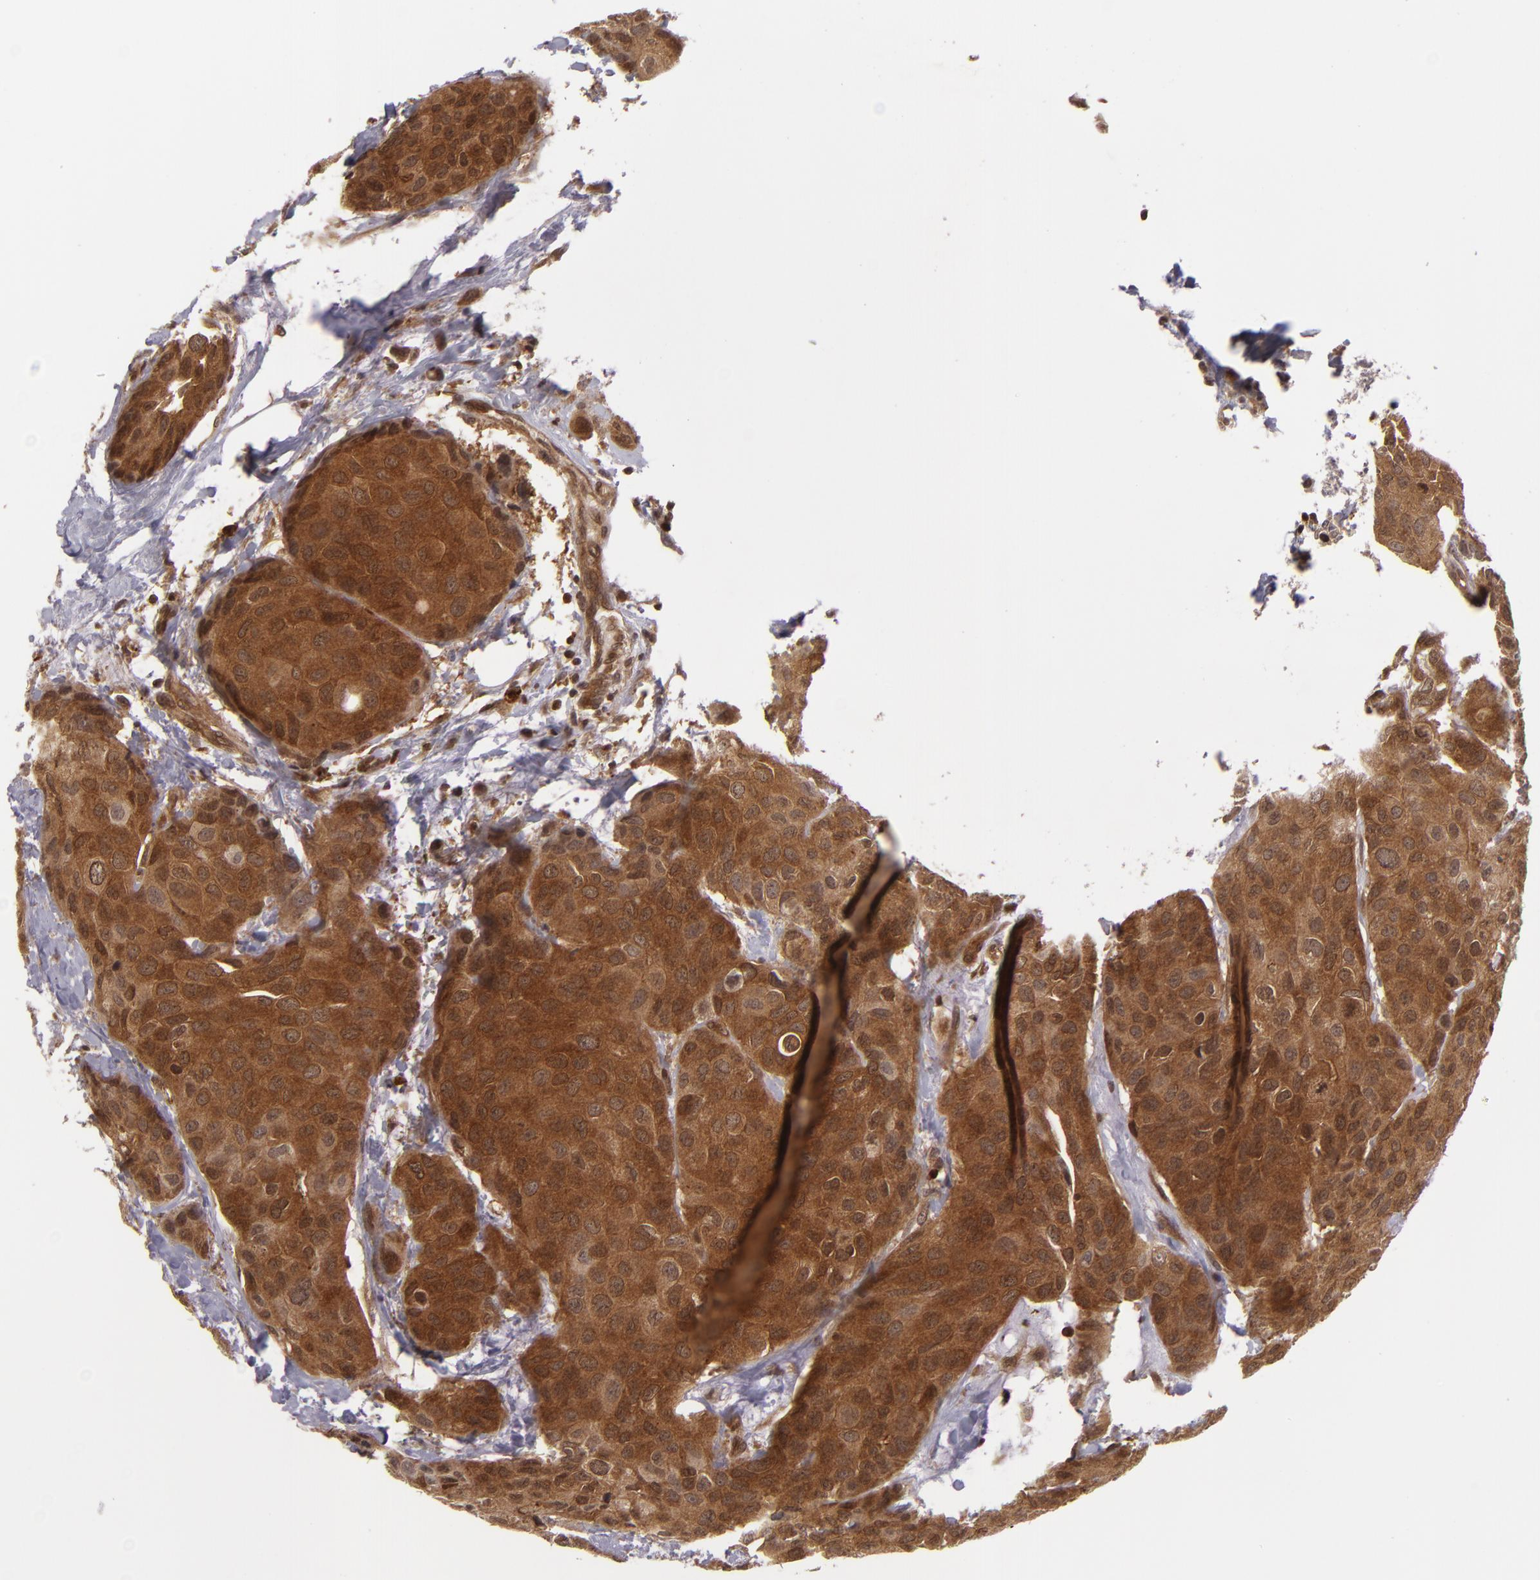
{"staining": {"intensity": "strong", "quantity": ">75%", "location": "cytoplasmic/membranous,nuclear"}, "tissue": "breast cancer", "cell_type": "Tumor cells", "image_type": "cancer", "snomed": [{"axis": "morphology", "description": "Duct carcinoma"}, {"axis": "topography", "description": "Breast"}], "caption": "An IHC histopathology image of neoplastic tissue is shown. Protein staining in brown shows strong cytoplasmic/membranous and nuclear positivity in breast intraductal carcinoma within tumor cells. (DAB (3,3'-diaminobenzidine) IHC with brightfield microscopy, high magnification).", "gene": "ZBTB33", "patient": {"sex": "female", "age": 68}}